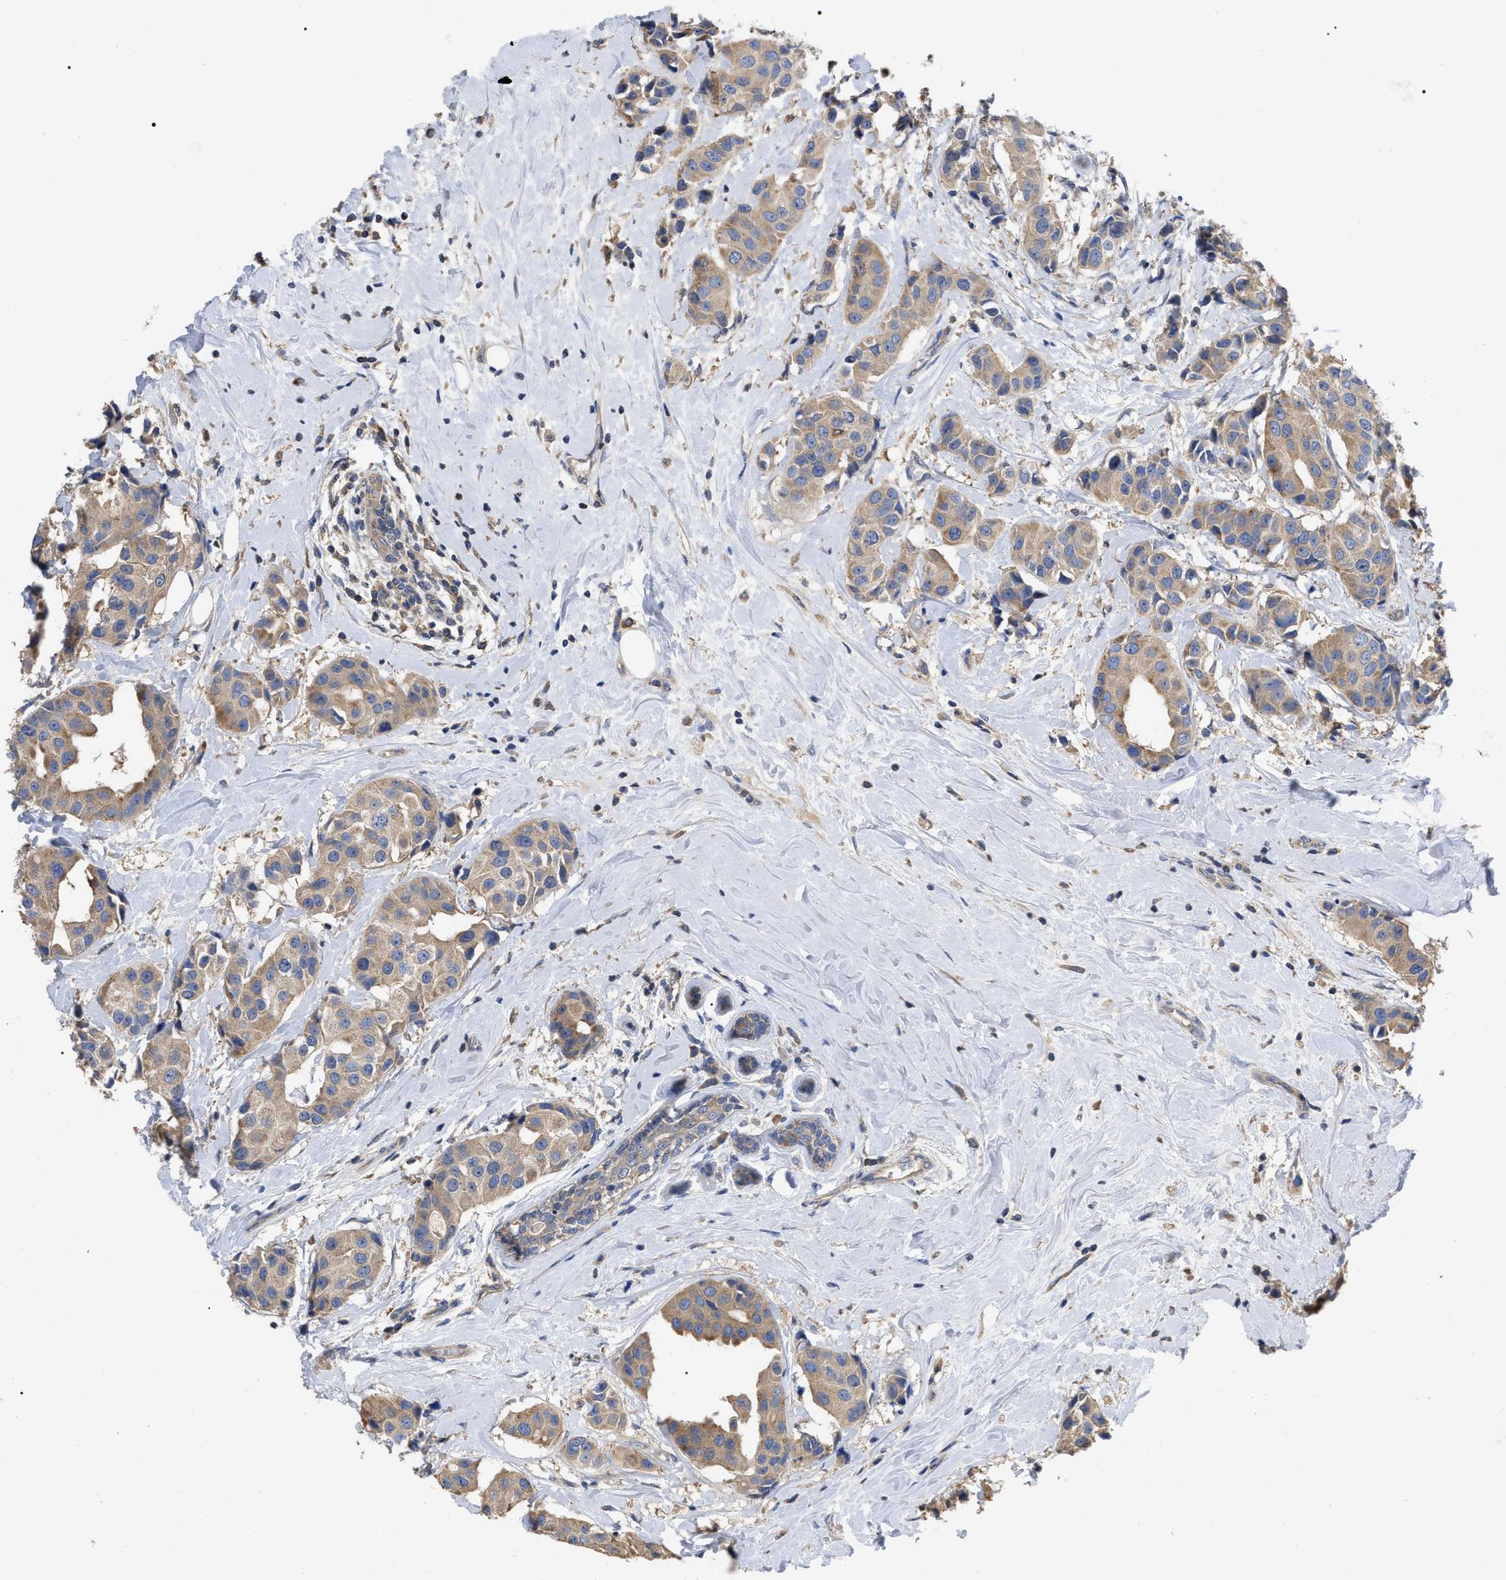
{"staining": {"intensity": "weak", "quantity": ">75%", "location": "cytoplasmic/membranous"}, "tissue": "breast cancer", "cell_type": "Tumor cells", "image_type": "cancer", "snomed": [{"axis": "morphology", "description": "Normal tissue, NOS"}, {"axis": "morphology", "description": "Duct carcinoma"}, {"axis": "topography", "description": "Breast"}], "caption": "Infiltrating ductal carcinoma (breast) stained with DAB (3,3'-diaminobenzidine) IHC displays low levels of weak cytoplasmic/membranous positivity in about >75% of tumor cells.", "gene": "RAP1GDS1", "patient": {"sex": "female", "age": 39}}